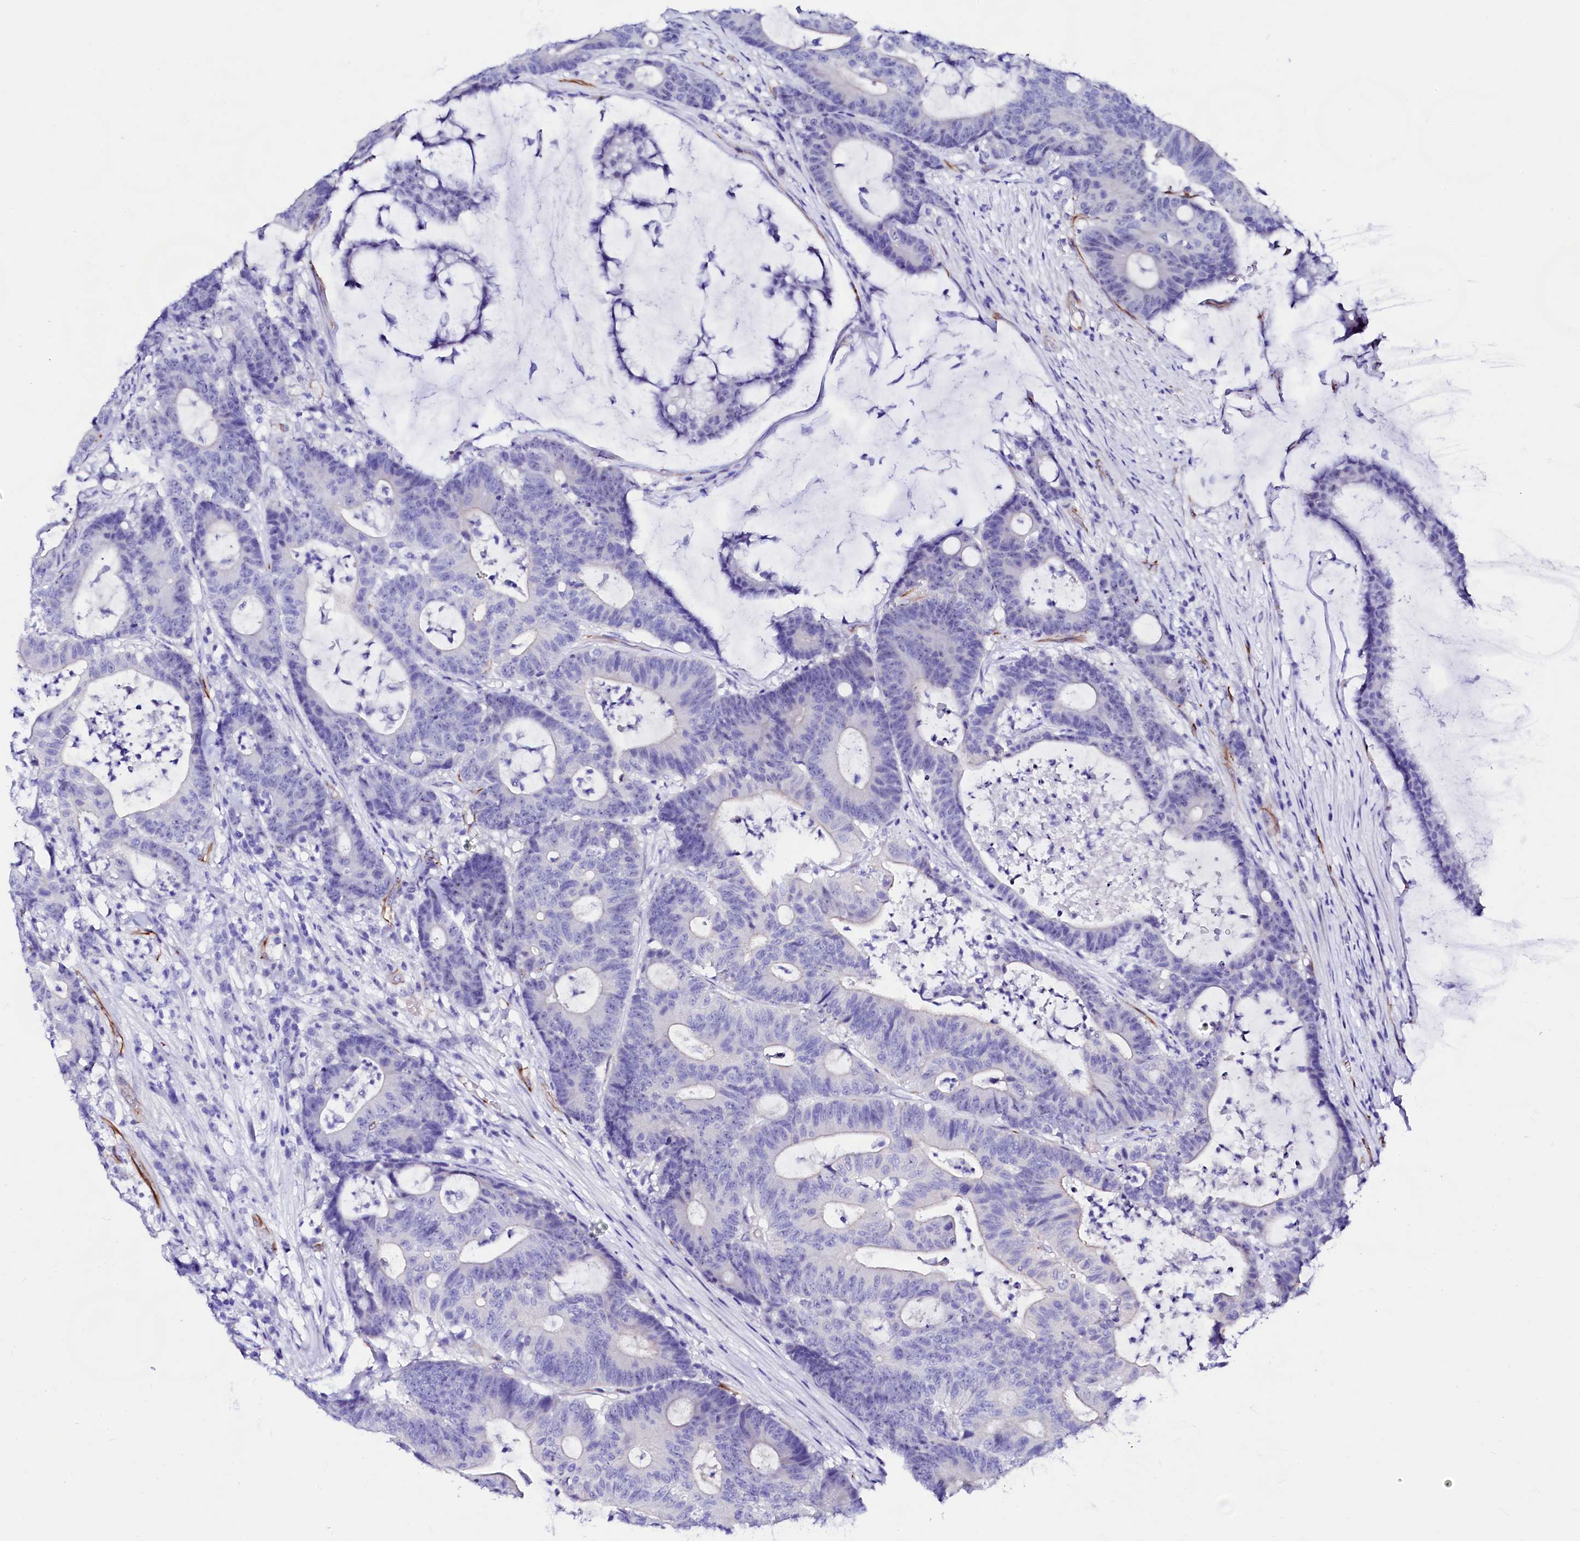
{"staining": {"intensity": "negative", "quantity": "none", "location": "none"}, "tissue": "colorectal cancer", "cell_type": "Tumor cells", "image_type": "cancer", "snomed": [{"axis": "morphology", "description": "Adenocarcinoma, NOS"}, {"axis": "topography", "description": "Colon"}], "caption": "DAB immunohistochemical staining of human adenocarcinoma (colorectal) shows no significant staining in tumor cells.", "gene": "SFR1", "patient": {"sex": "female", "age": 84}}